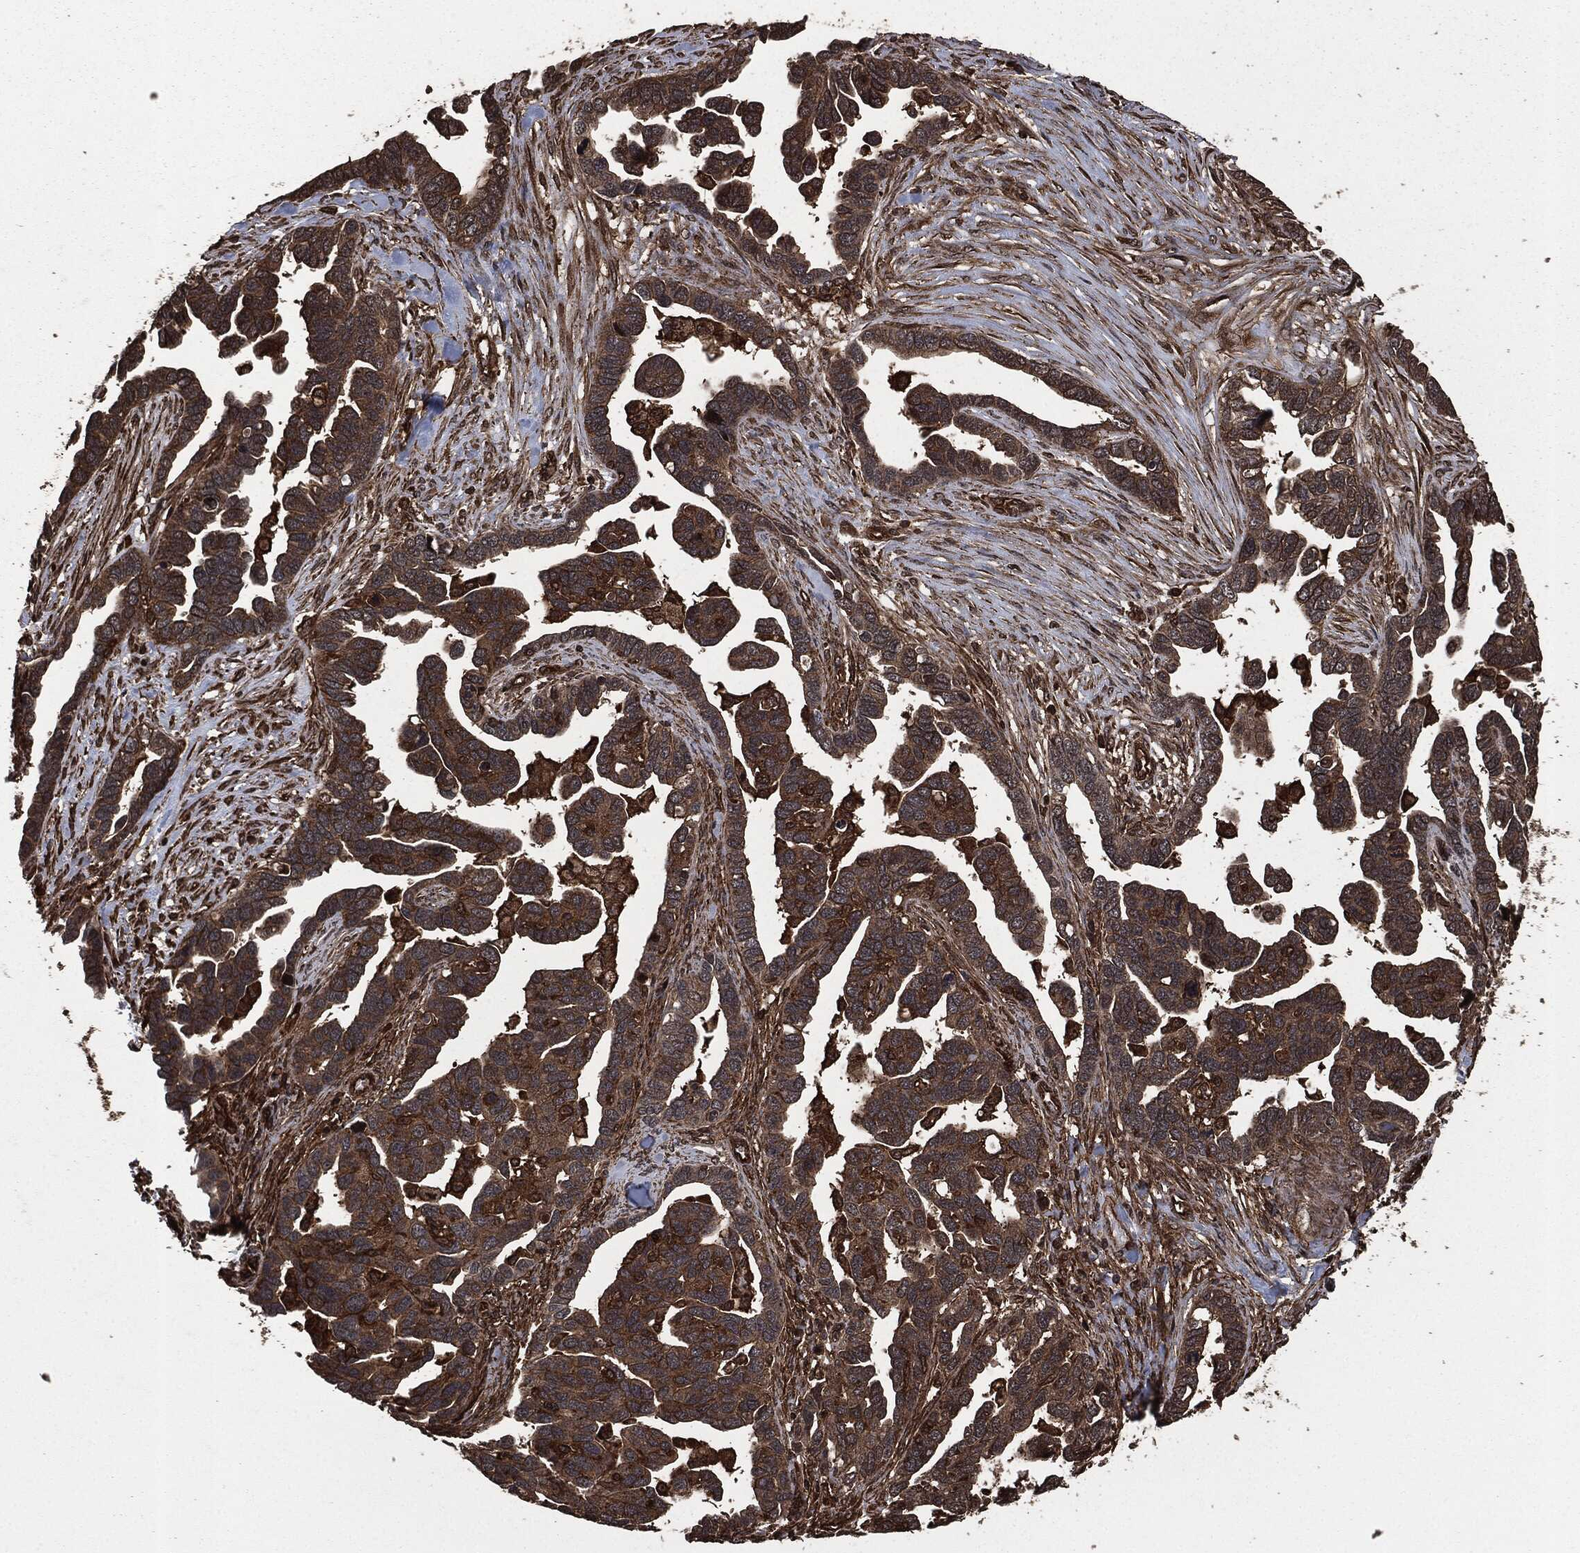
{"staining": {"intensity": "strong", "quantity": ">75%", "location": "cytoplasmic/membranous"}, "tissue": "ovarian cancer", "cell_type": "Tumor cells", "image_type": "cancer", "snomed": [{"axis": "morphology", "description": "Cystadenocarcinoma, serous, NOS"}, {"axis": "topography", "description": "Ovary"}], "caption": "Ovarian cancer (serous cystadenocarcinoma) stained with a brown dye demonstrates strong cytoplasmic/membranous positive staining in approximately >75% of tumor cells.", "gene": "HRAS", "patient": {"sex": "female", "age": 54}}